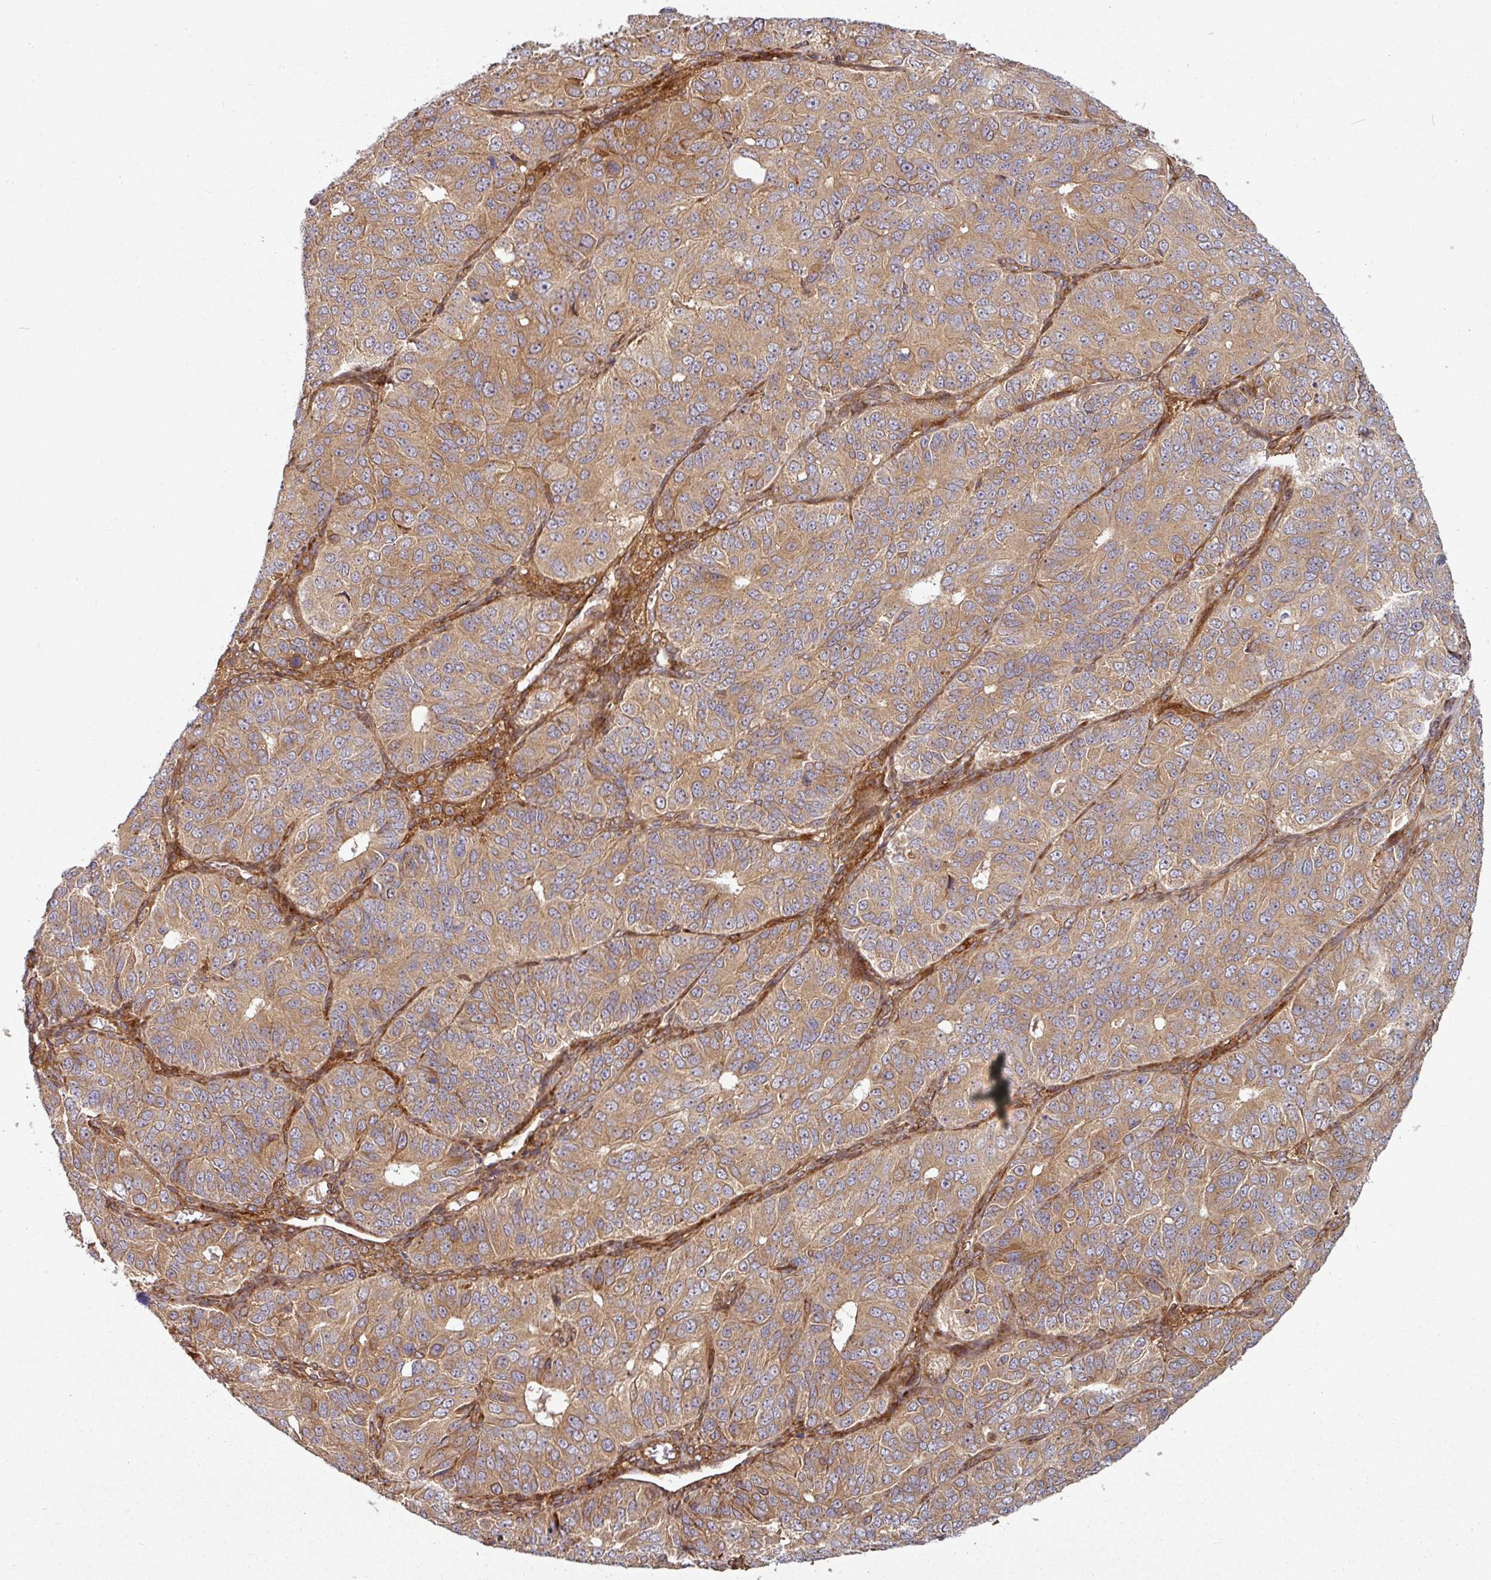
{"staining": {"intensity": "moderate", "quantity": ">75%", "location": "cytoplasmic/membranous"}, "tissue": "ovarian cancer", "cell_type": "Tumor cells", "image_type": "cancer", "snomed": [{"axis": "morphology", "description": "Carcinoma, endometroid"}, {"axis": "topography", "description": "Ovary"}], "caption": "Moderate cytoplasmic/membranous protein staining is appreciated in about >75% of tumor cells in ovarian endometroid carcinoma. Immunohistochemistry (ihc) stains the protein in brown and the nuclei are stained blue.", "gene": "RAB5A", "patient": {"sex": "female", "age": 51}}